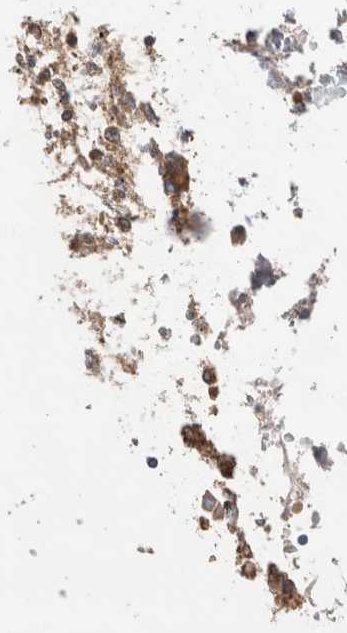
{"staining": {"intensity": "strong", "quantity": "<25%", "location": "cytoplasmic/membranous,nuclear"}, "tissue": "bone marrow", "cell_type": "Hematopoietic cells", "image_type": "normal", "snomed": [{"axis": "morphology", "description": "Normal tissue, NOS"}, {"axis": "topography", "description": "Bone marrow"}], "caption": "Brown immunohistochemical staining in normal bone marrow demonstrates strong cytoplasmic/membranous,nuclear expression in about <25% of hematopoietic cells.", "gene": "KLHL14", "patient": {"sex": "male", "age": 70}}